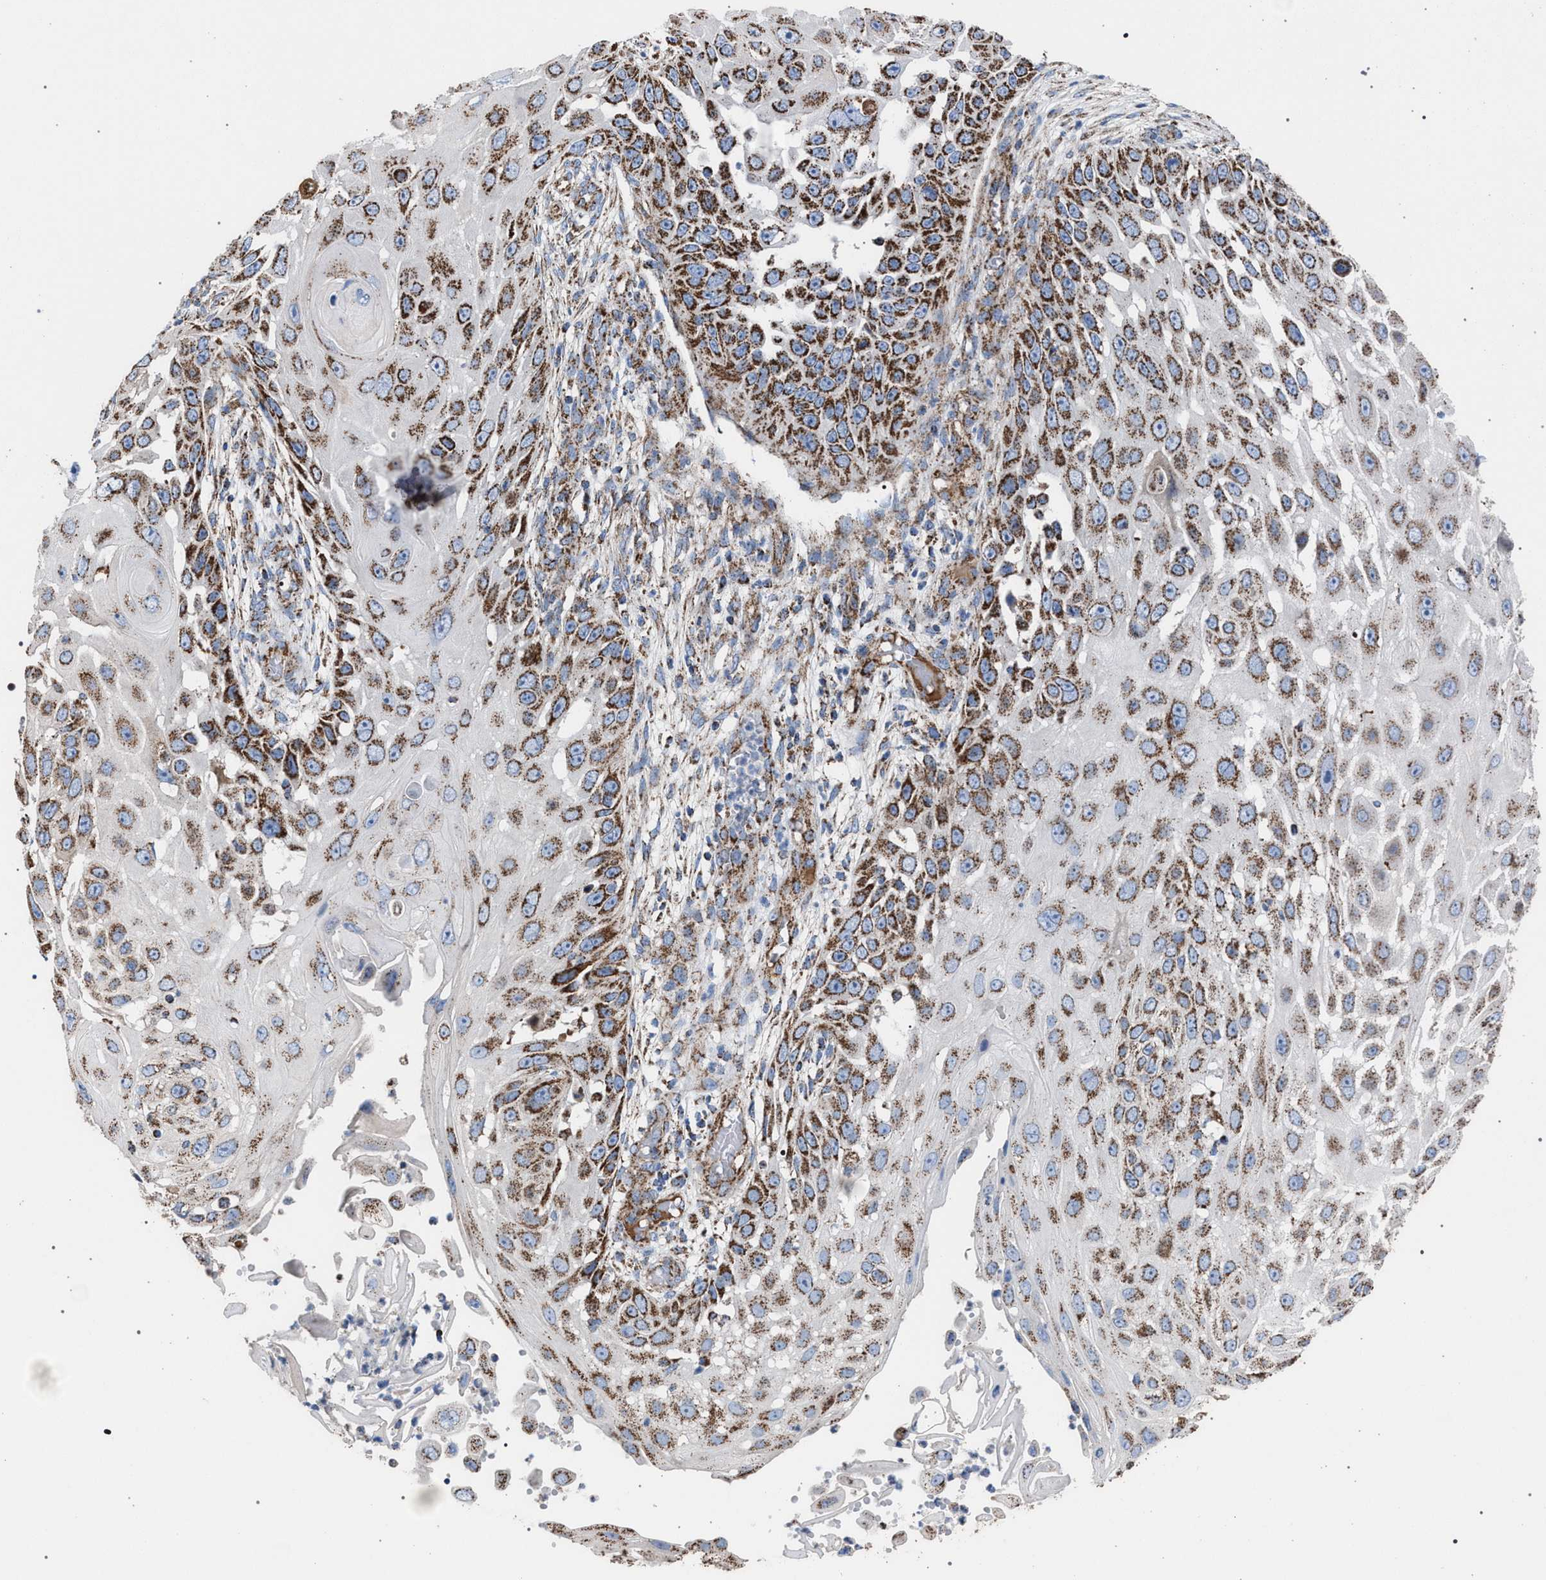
{"staining": {"intensity": "strong", "quantity": "25%-75%", "location": "cytoplasmic/membranous"}, "tissue": "skin cancer", "cell_type": "Tumor cells", "image_type": "cancer", "snomed": [{"axis": "morphology", "description": "Squamous cell carcinoma, NOS"}, {"axis": "topography", "description": "Skin"}], "caption": "Immunohistochemical staining of human skin squamous cell carcinoma displays high levels of strong cytoplasmic/membranous staining in approximately 25%-75% of tumor cells.", "gene": "VPS13A", "patient": {"sex": "female", "age": 44}}